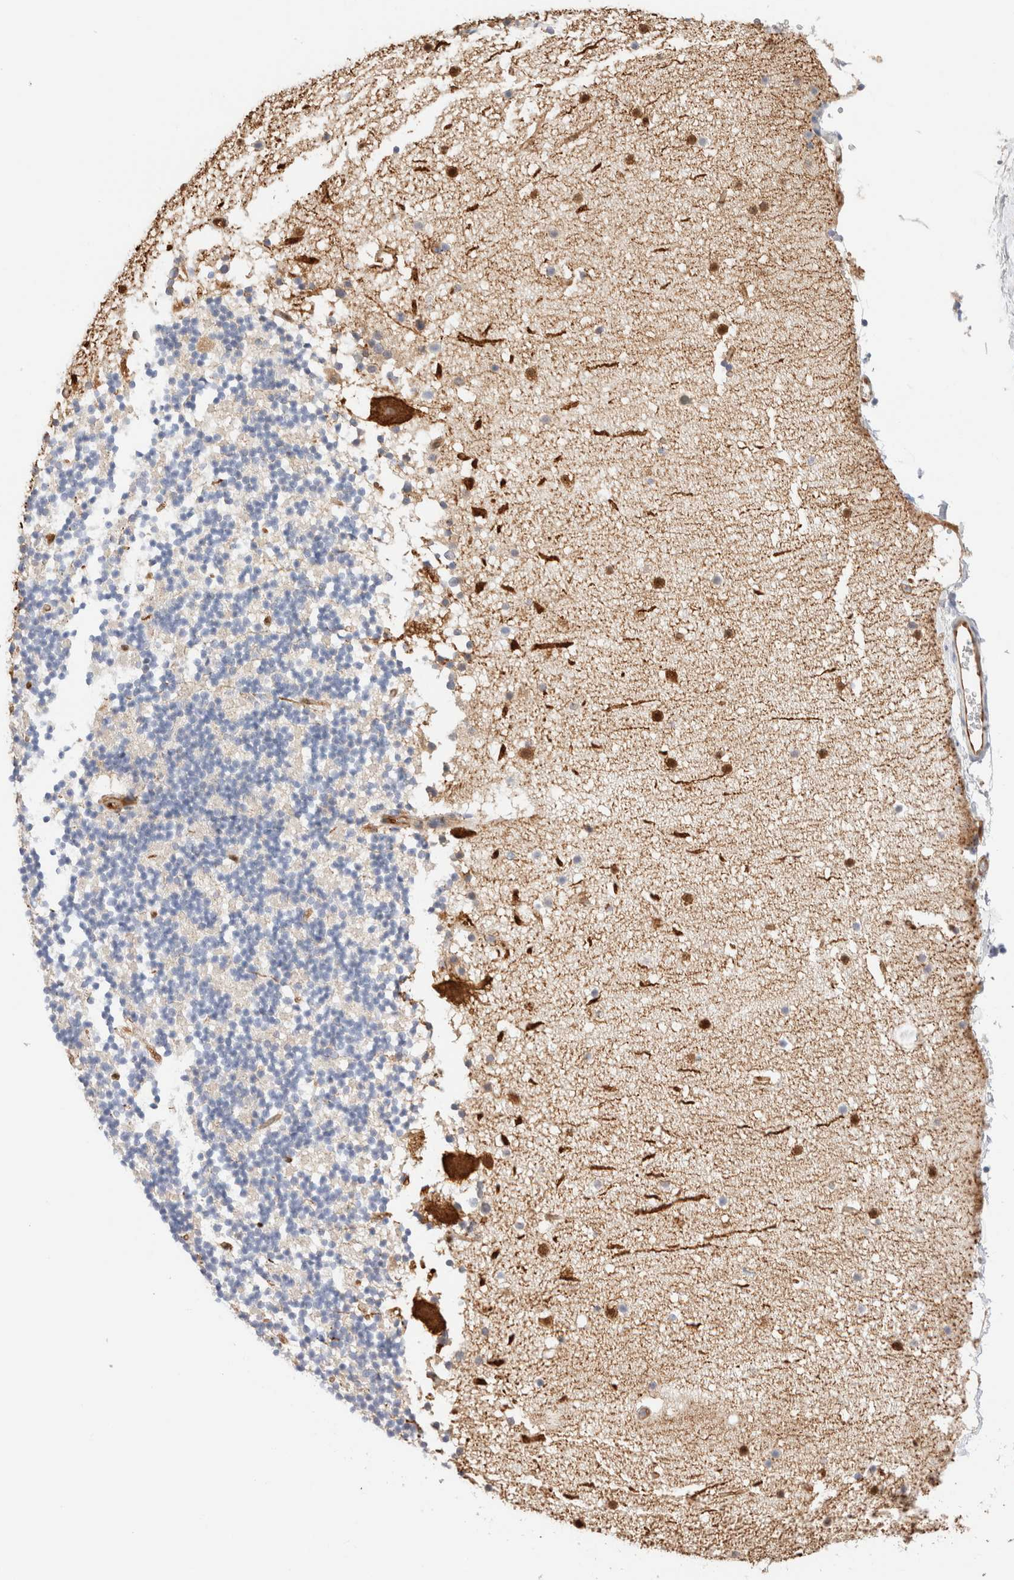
{"staining": {"intensity": "negative", "quantity": "none", "location": "none"}, "tissue": "cerebellum", "cell_type": "Cells in granular layer", "image_type": "normal", "snomed": [{"axis": "morphology", "description": "Normal tissue, NOS"}, {"axis": "topography", "description": "Cerebellum"}], "caption": "The image exhibits no significant expression in cells in granular layer of cerebellum.", "gene": "LMCD1", "patient": {"sex": "male", "age": 57}}